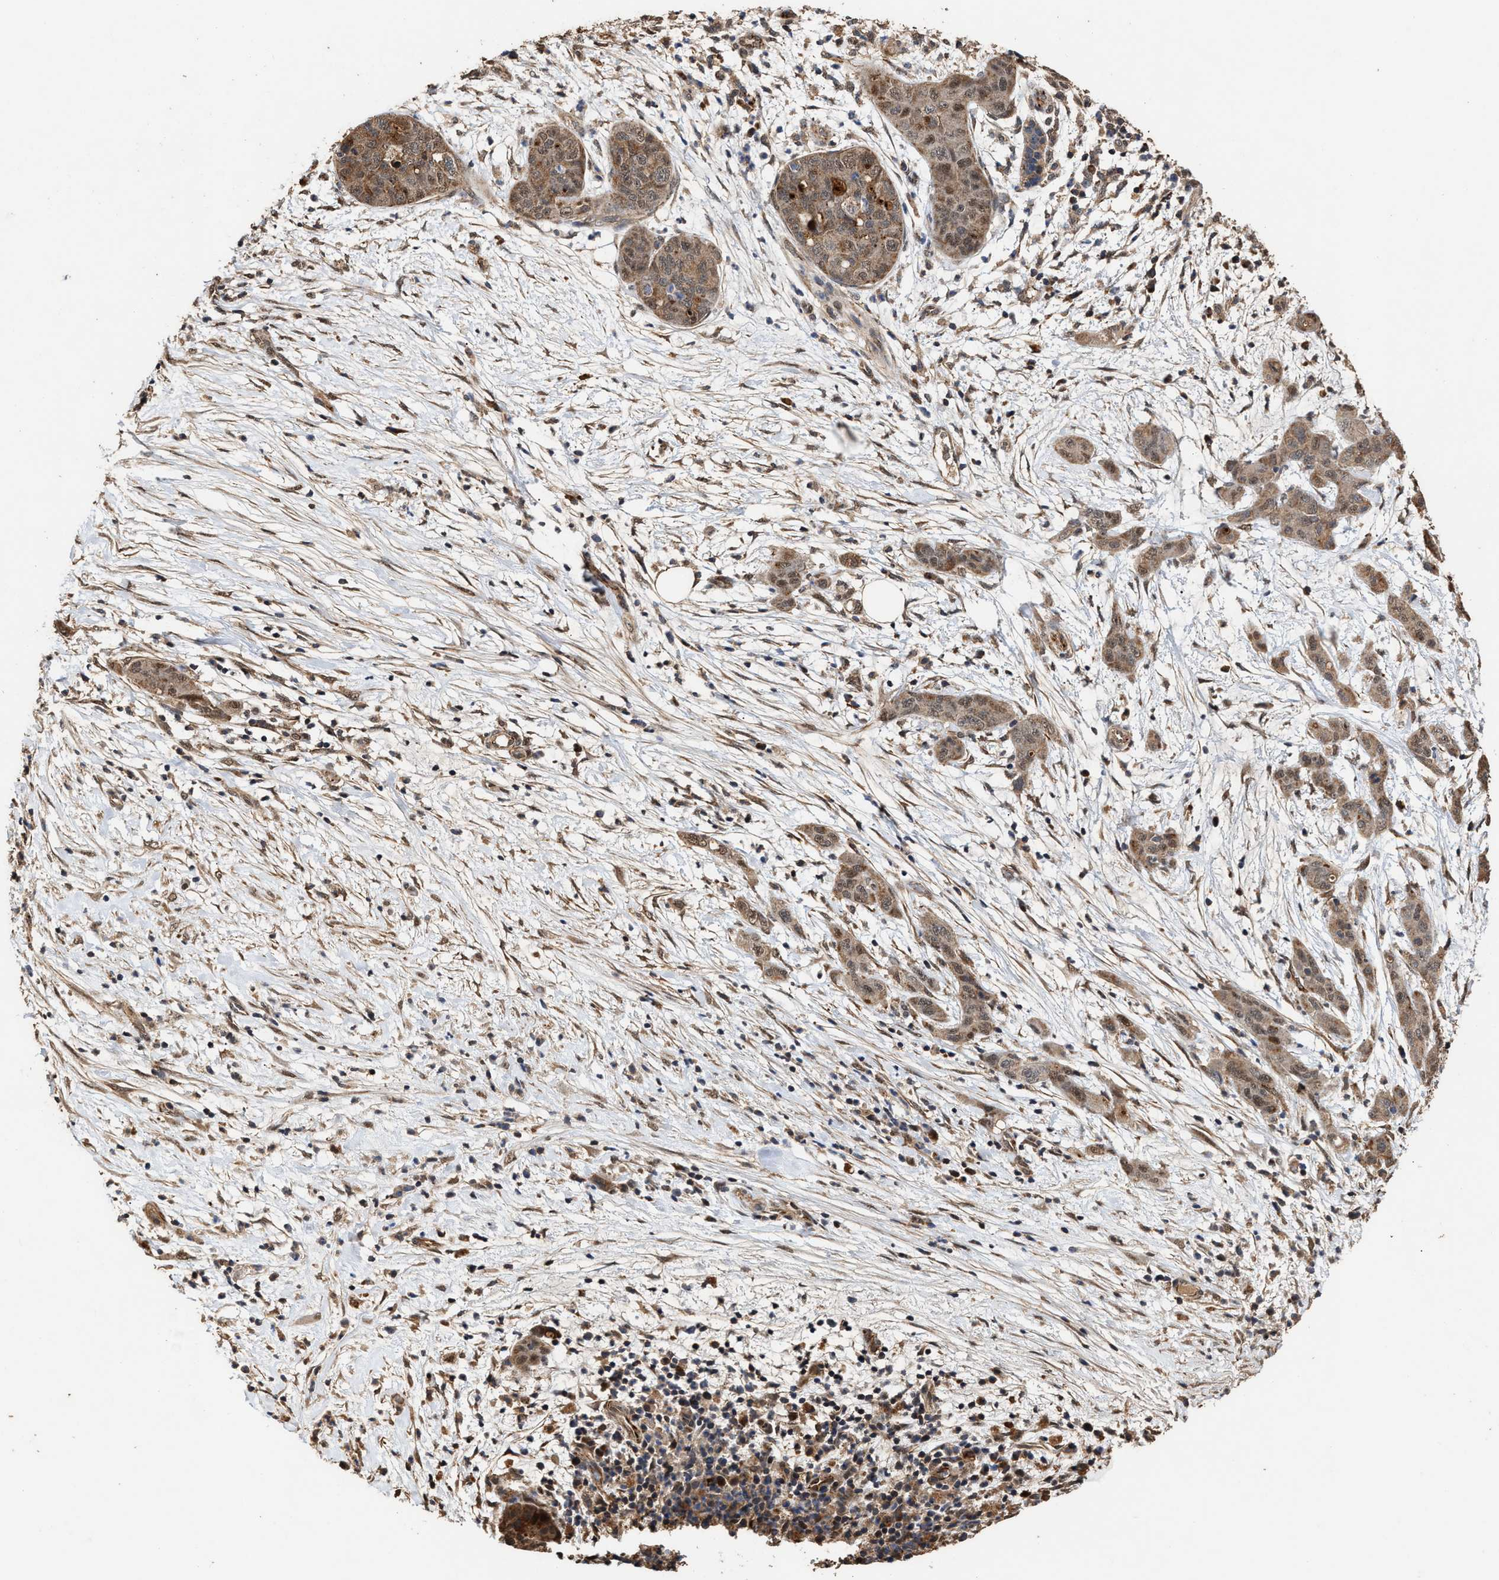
{"staining": {"intensity": "moderate", "quantity": ">75%", "location": "cytoplasmic/membranous"}, "tissue": "pancreatic cancer", "cell_type": "Tumor cells", "image_type": "cancer", "snomed": [{"axis": "morphology", "description": "Adenocarcinoma, NOS"}, {"axis": "topography", "description": "Pancreas"}], "caption": "Tumor cells show medium levels of moderate cytoplasmic/membranous positivity in about >75% of cells in human adenocarcinoma (pancreatic).", "gene": "ZNHIT6", "patient": {"sex": "female", "age": 78}}